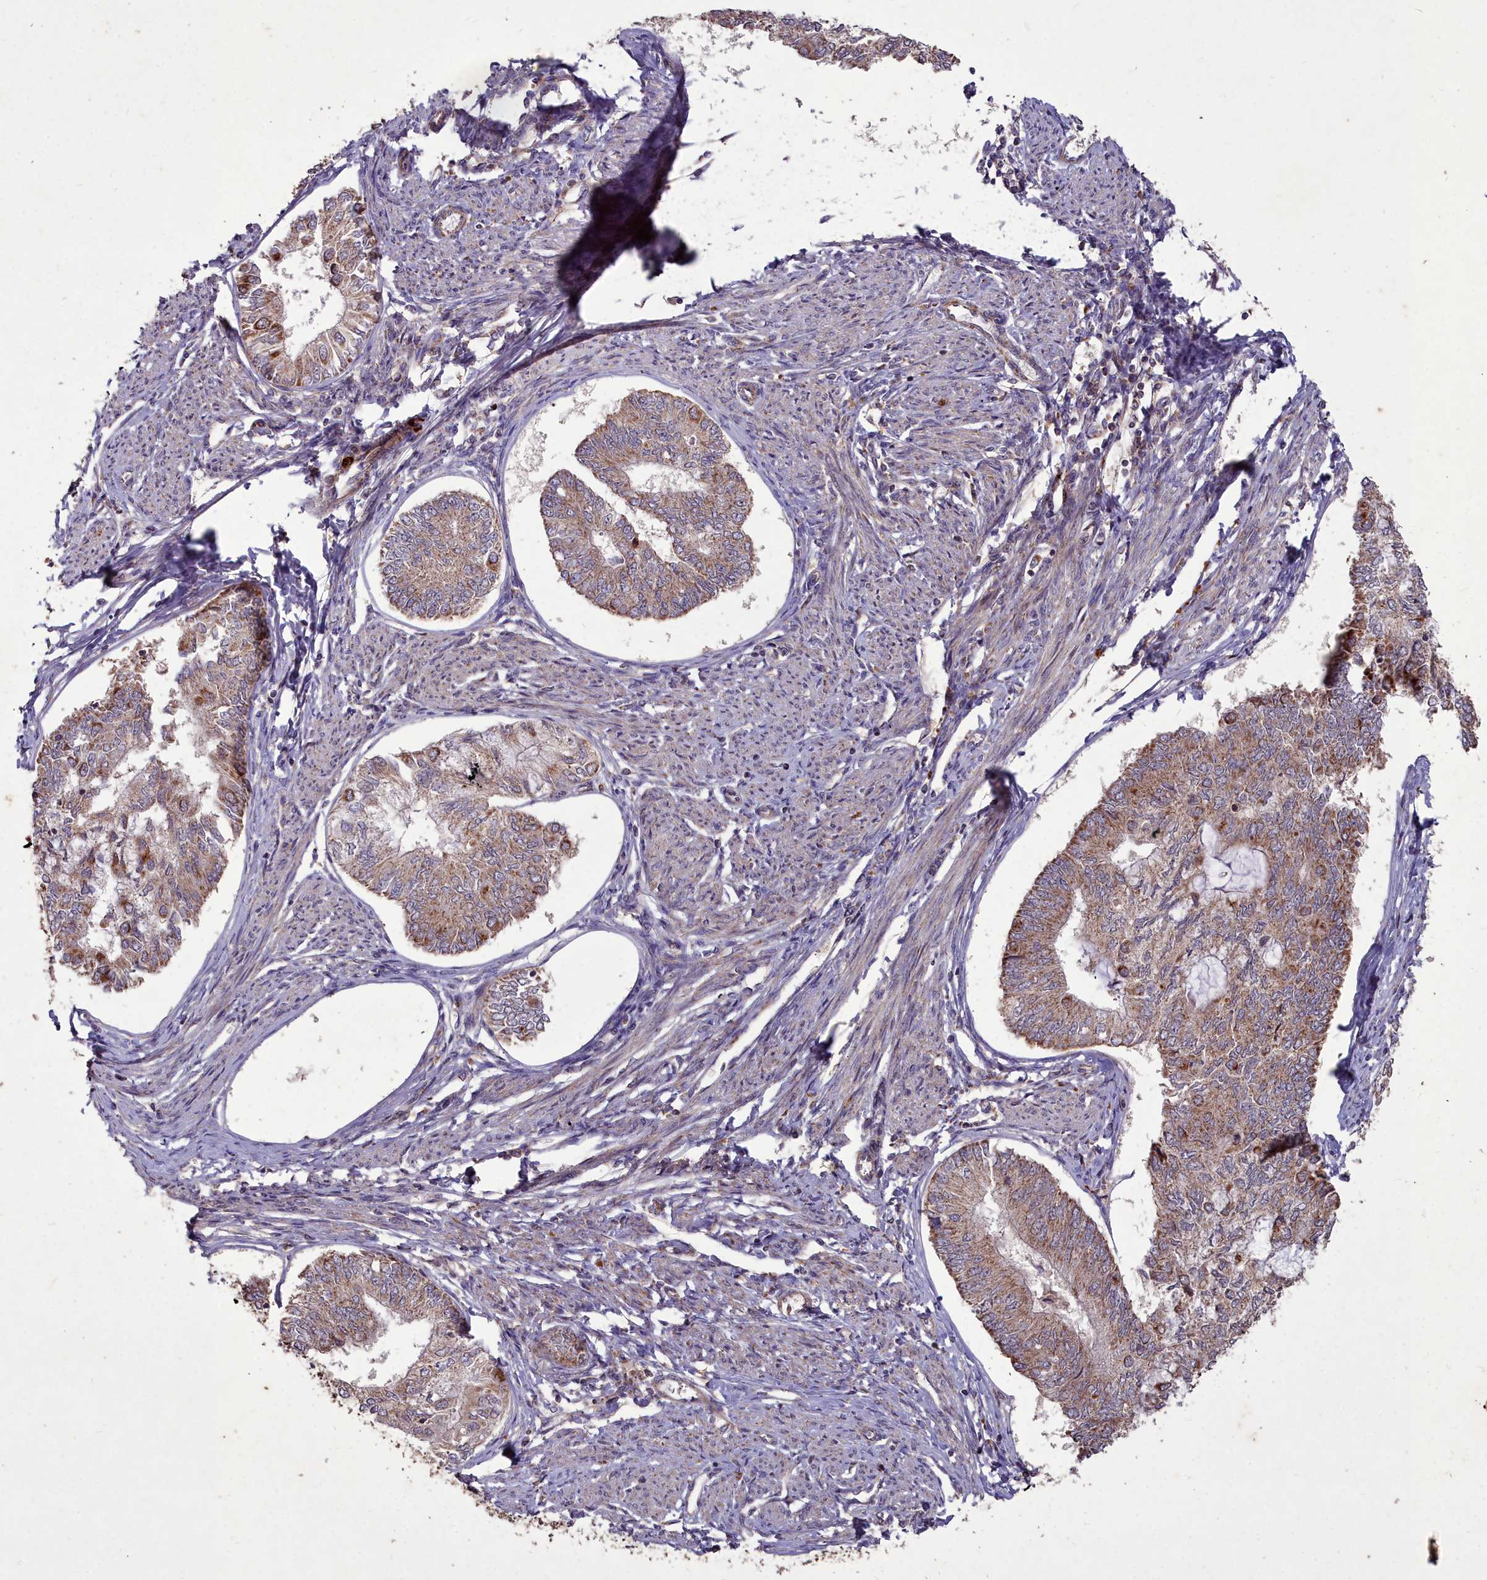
{"staining": {"intensity": "moderate", "quantity": ">75%", "location": "cytoplasmic/membranous"}, "tissue": "endometrial cancer", "cell_type": "Tumor cells", "image_type": "cancer", "snomed": [{"axis": "morphology", "description": "Adenocarcinoma, NOS"}, {"axis": "topography", "description": "Endometrium"}], "caption": "About >75% of tumor cells in human adenocarcinoma (endometrial) display moderate cytoplasmic/membranous protein staining as visualized by brown immunohistochemical staining.", "gene": "COX11", "patient": {"sex": "female", "age": 68}}